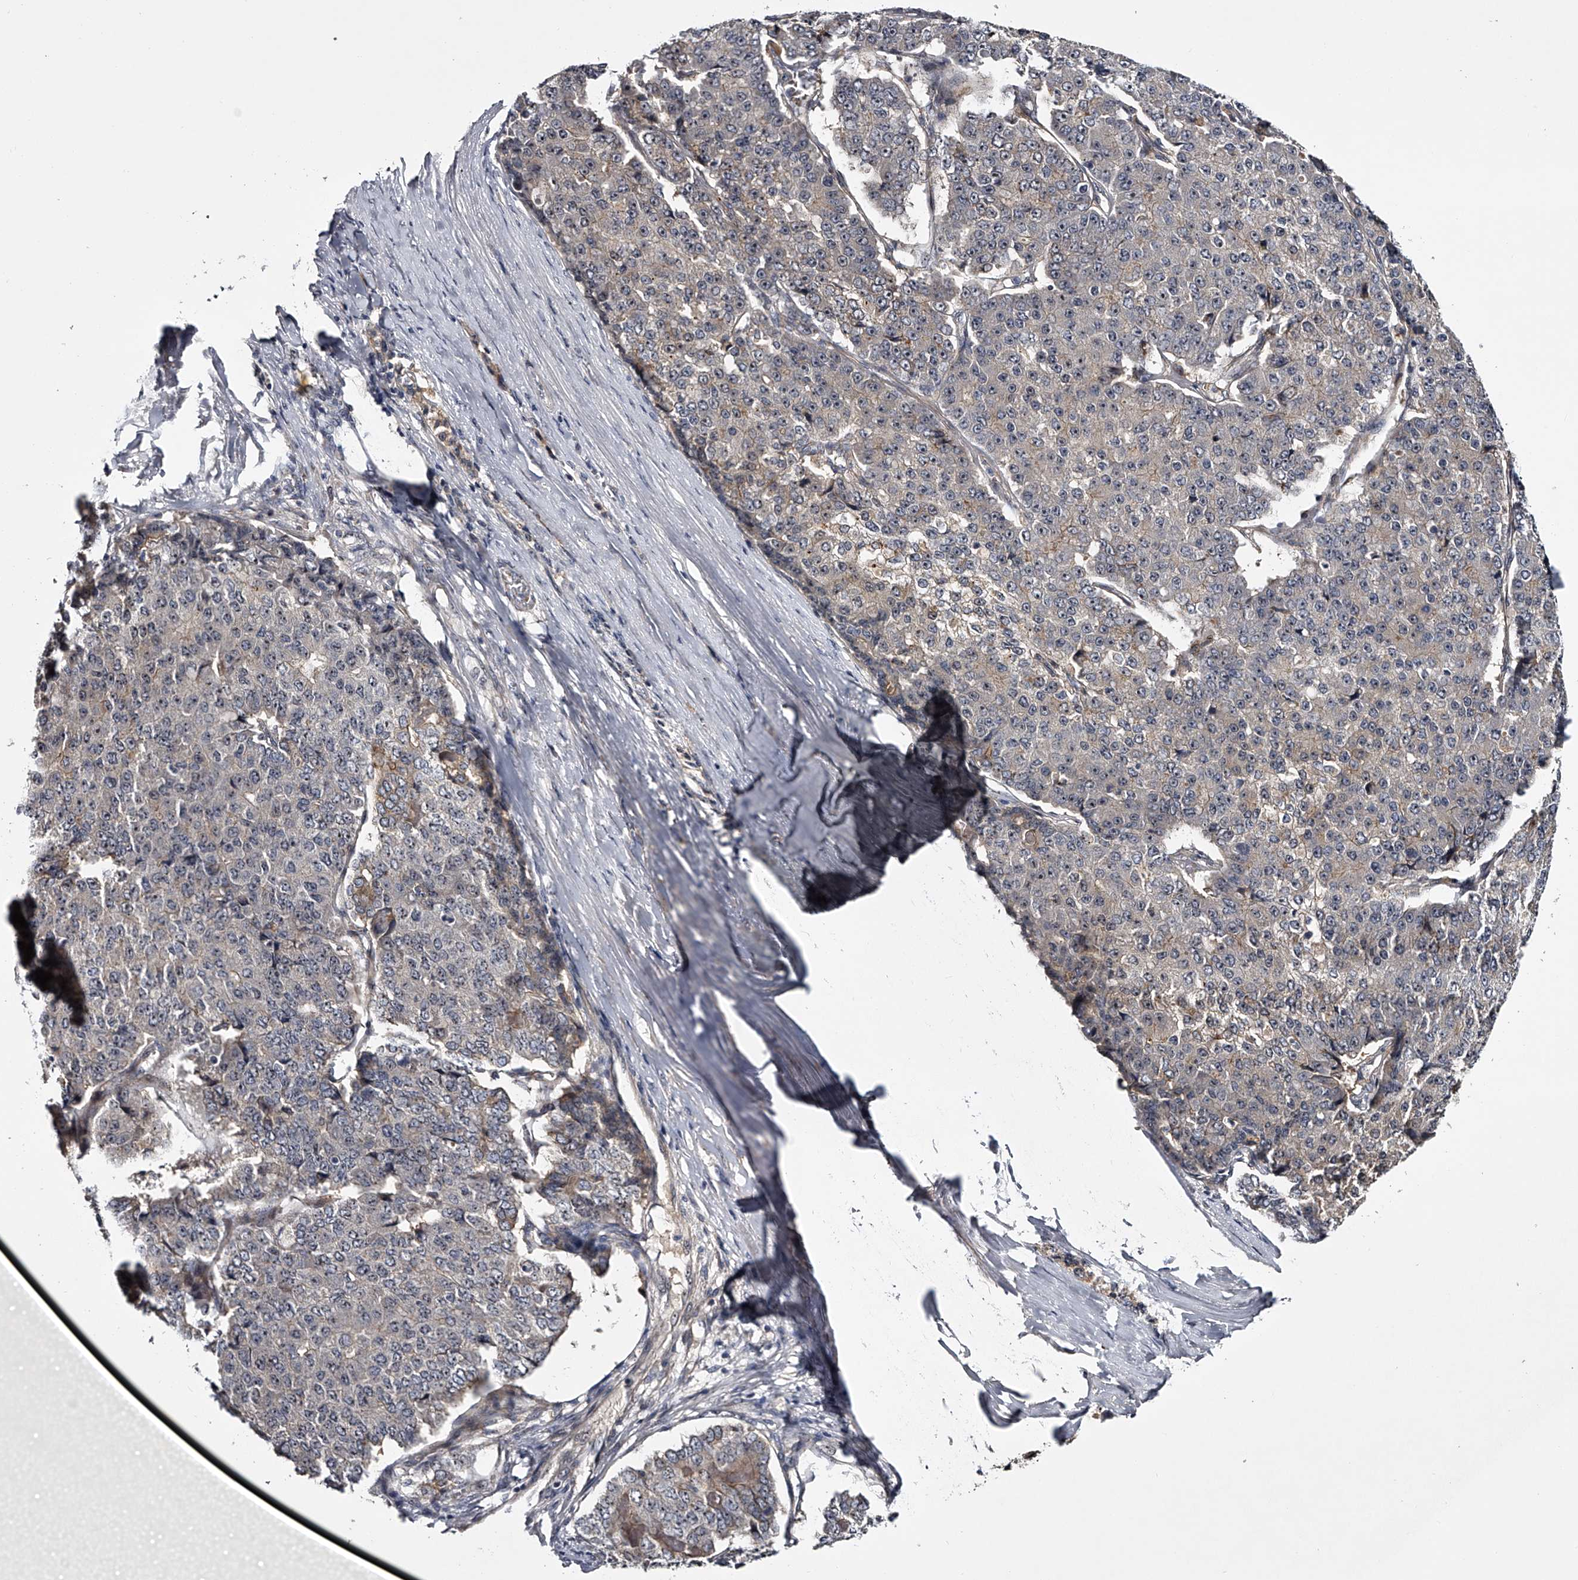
{"staining": {"intensity": "weak", "quantity": "<25%", "location": "nuclear"}, "tissue": "pancreatic cancer", "cell_type": "Tumor cells", "image_type": "cancer", "snomed": [{"axis": "morphology", "description": "Adenocarcinoma, NOS"}, {"axis": "topography", "description": "Pancreas"}], "caption": "Protein analysis of pancreatic cancer displays no significant positivity in tumor cells.", "gene": "MDN1", "patient": {"sex": "male", "age": 50}}